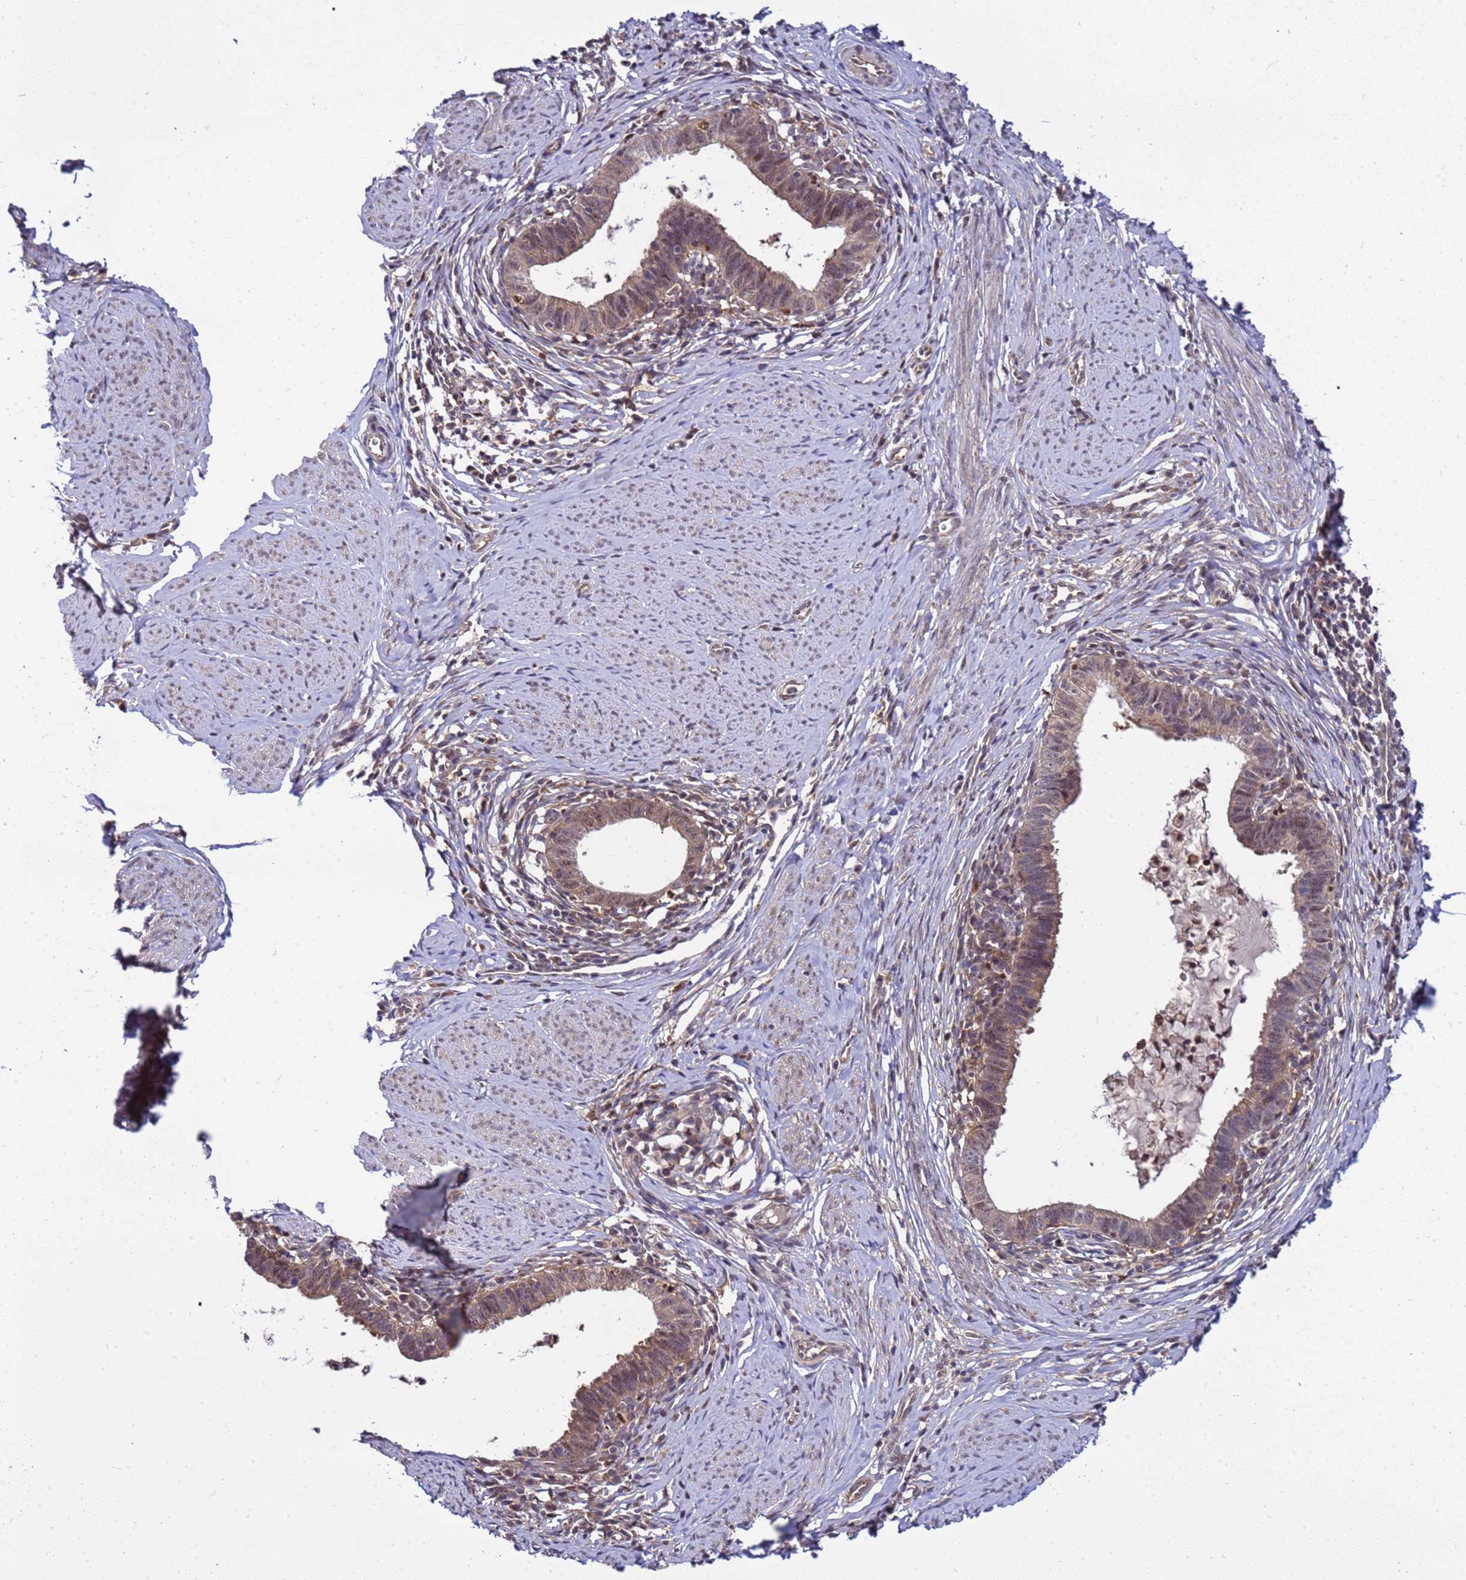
{"staining": {"intensity": "weak", "quantity": "25%-75%", "location": "cytoplasmic/membranous,nuclear"}, "tissue": "cervical cancer", "cell_type": "Tumor cells", "image_type": "cancer", "snomed": [{"axis": "morphology", "description": "Adenocarcinoma, NOS"}, {"axis": "topography", "description": "Cervix"}], "caption": "Cervical cancer tissue exhibits weak cytoplasmic/membranous and nuclear staining in approximately 25%-75% of tumor cells, visualized by immunohistochemistry.", "gene": "GEN1", "patient": {"sex": "female", "age": 36}}